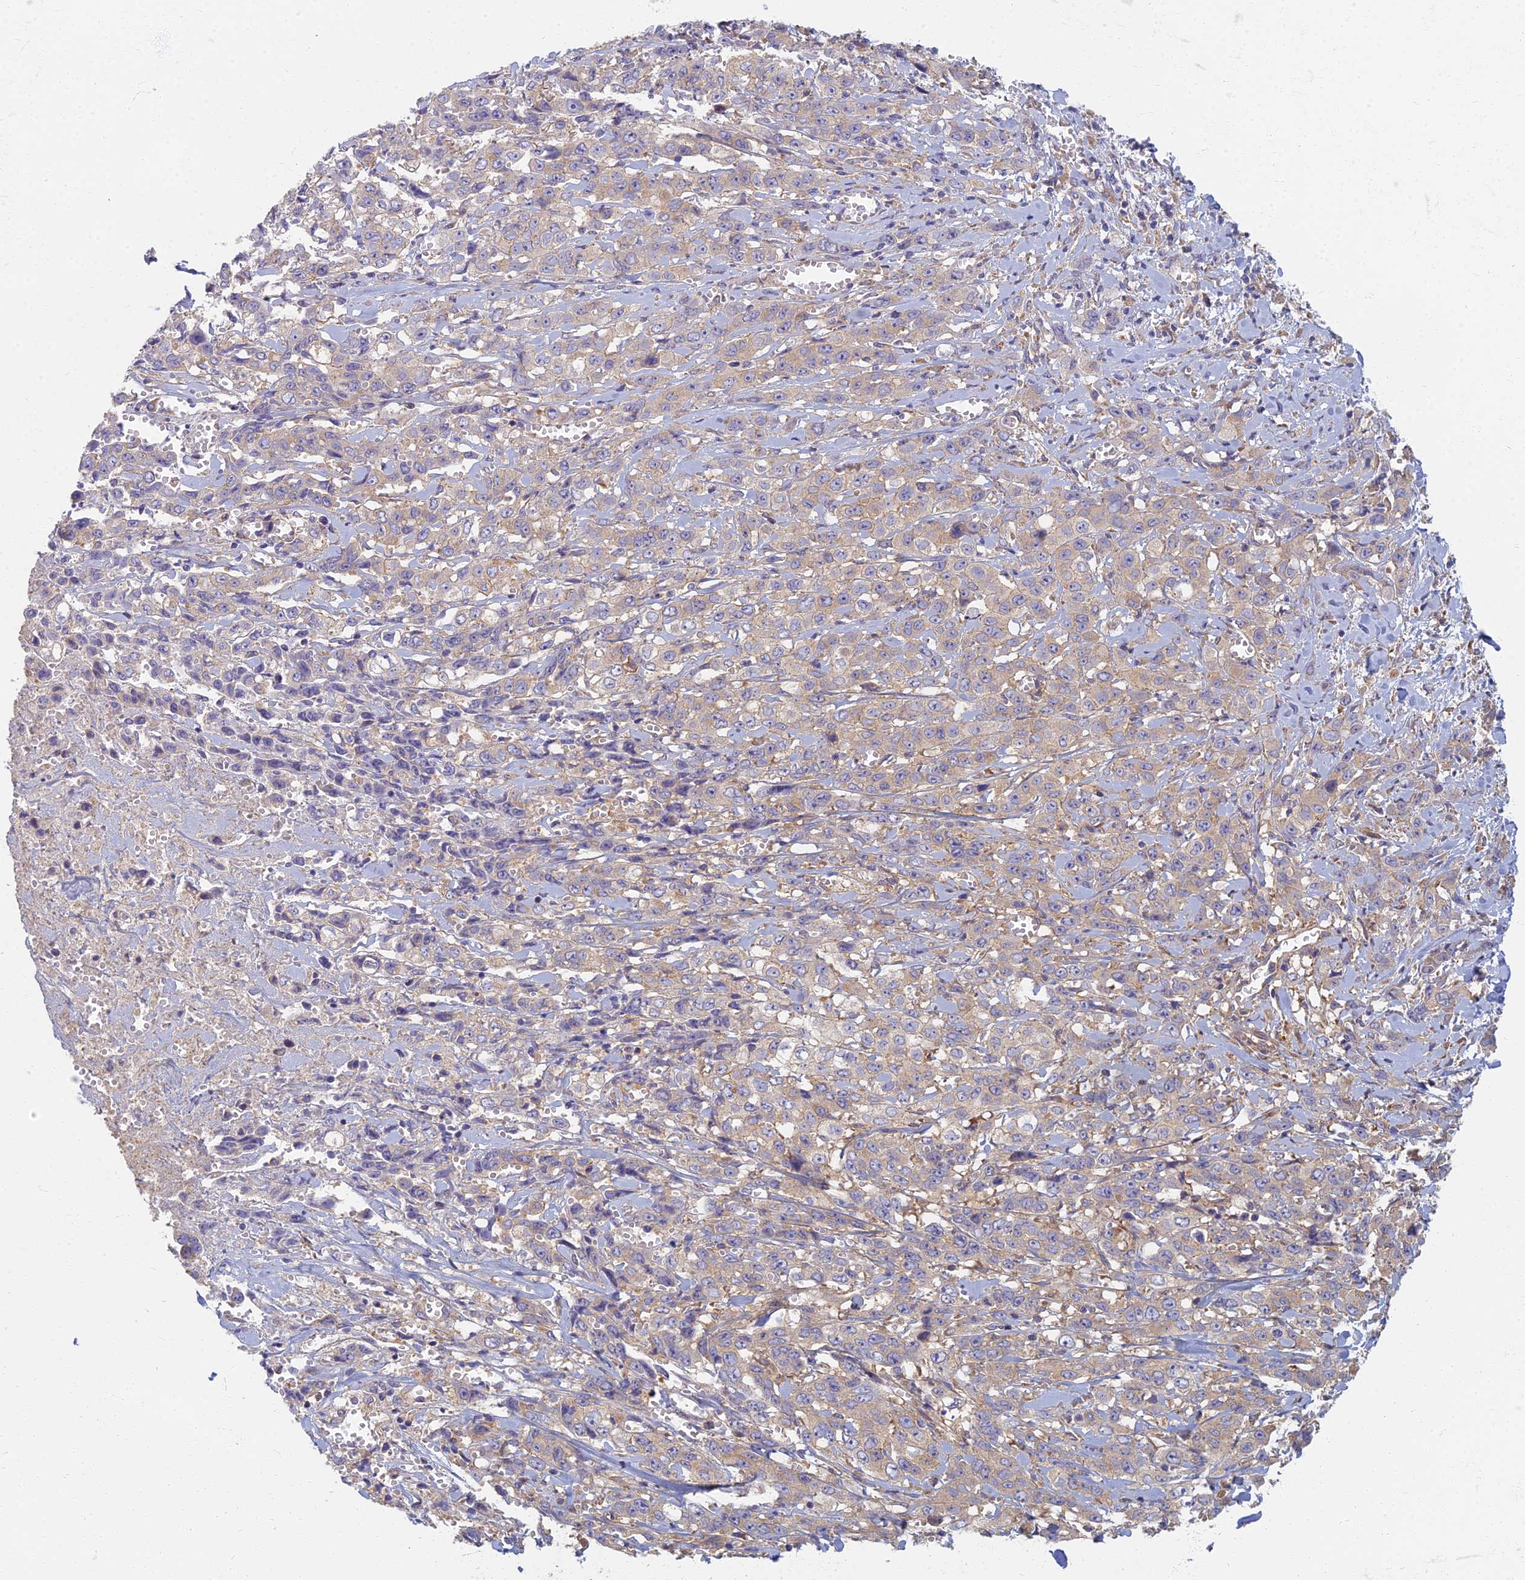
{"staining": {"intensity": "weak", "quantity": "<25%", "location": "cytoplasmic/membranous"}, "tissue": "stomach cancer", "cell_type": "Tumor cells", "image_type": "cancer", "snomed": [{"axis": "morphology", "description": "Adenocarcinoma, NOS"}, {"axis": "topography", "description": "Stomach, upper"}], "caption": "Protein analysis of stomach cancer (adenocarcinoma) reveals no significant expression in tumor cells.", "gene": "RBSN", "patient": {"sex": "male", "age": 62}}